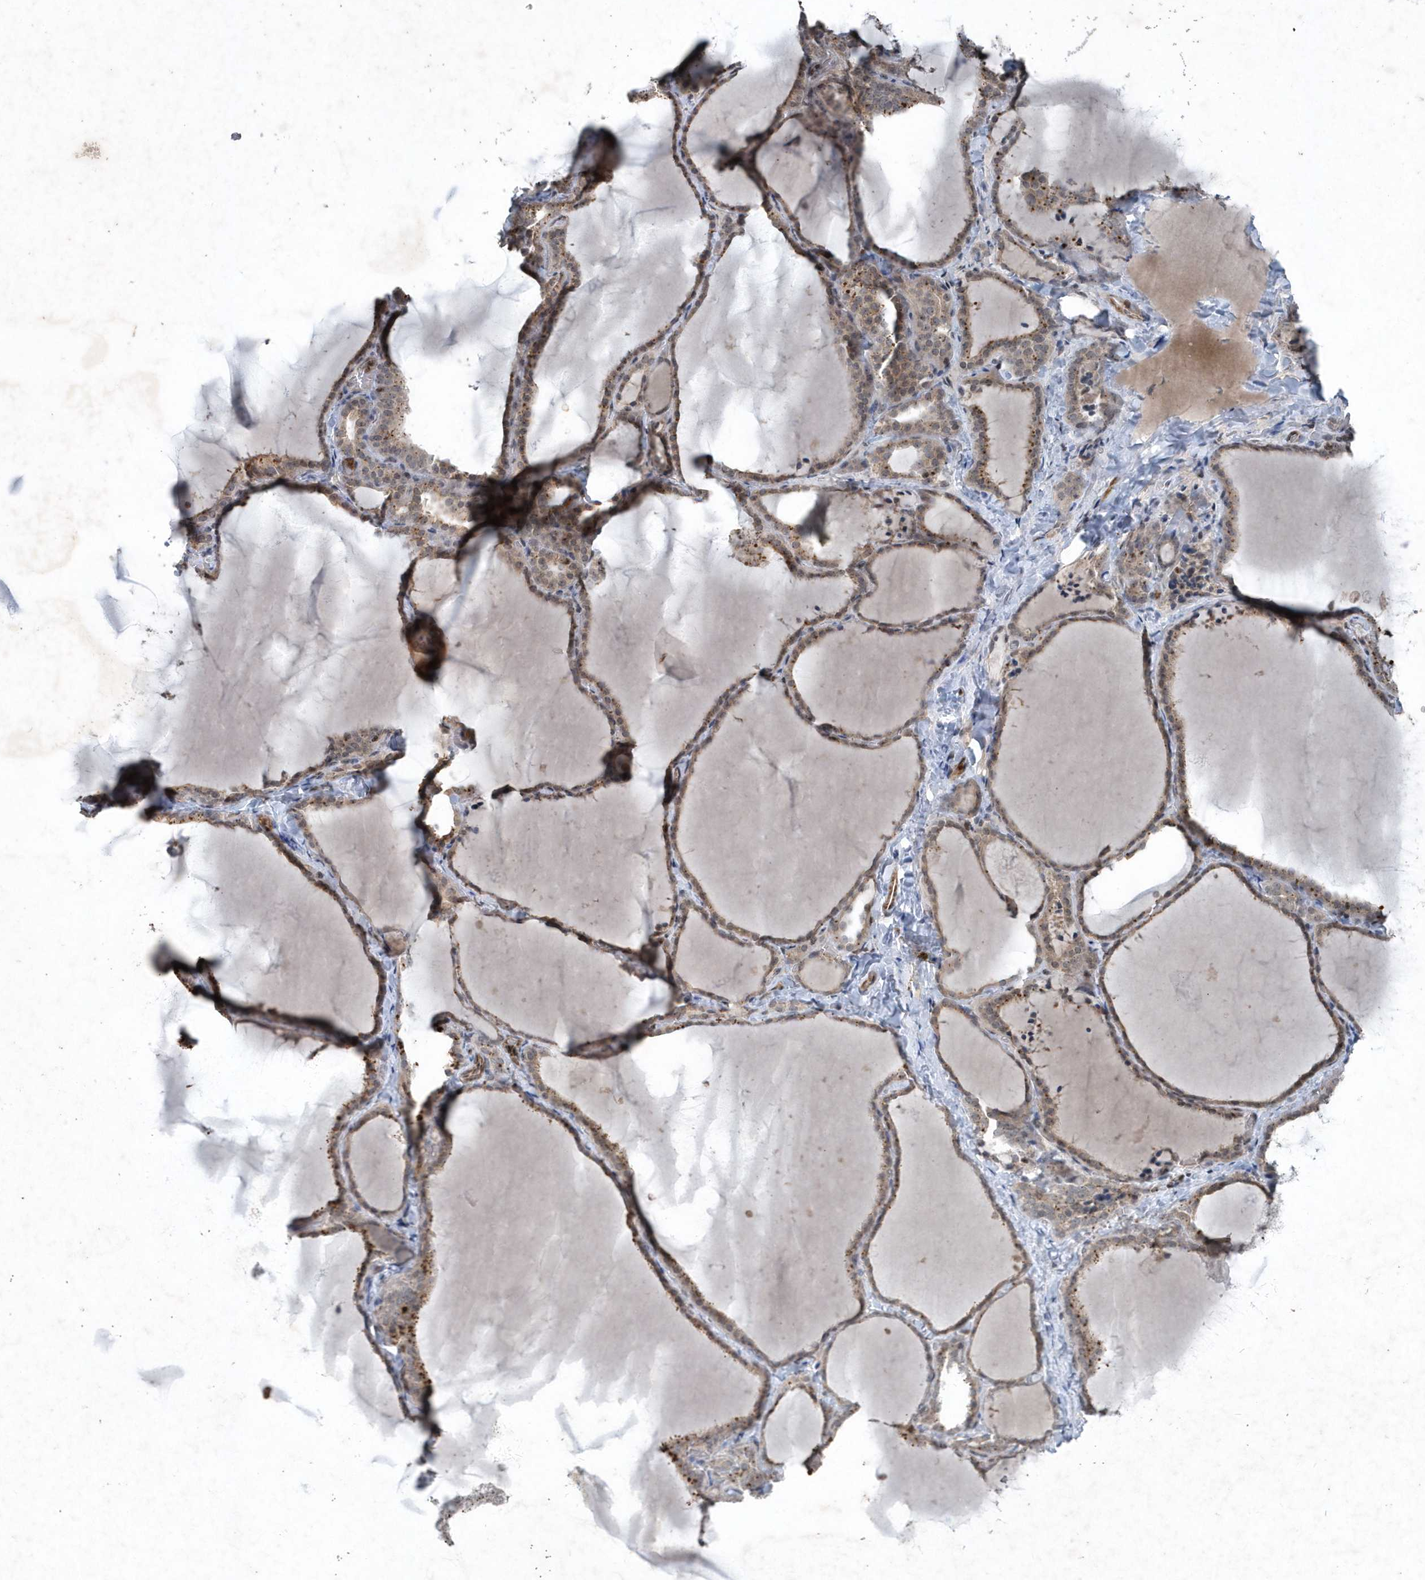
{"staining": {"intensity": "weak", "quantity": ">75%", "location": "cytoplasmic/membranous"}, "tissue": "thyroid gland", "cell_type": "Glandular cells", "image_type": "normal", "snomed": [{"axis": "morphology", "description": "Normal tissue, NOS"}, {"axis": "topography", "description": "Thyroid gland"}], "caption": "Immunohistochemistry of unremarkable human thyroid gland demonstrates low levels of weak cytoplasmic/membranous positivity in approximately >75% of glandular cells.", "gene": "QTRT2", "patient": {"sex": "female", "age": 22}}